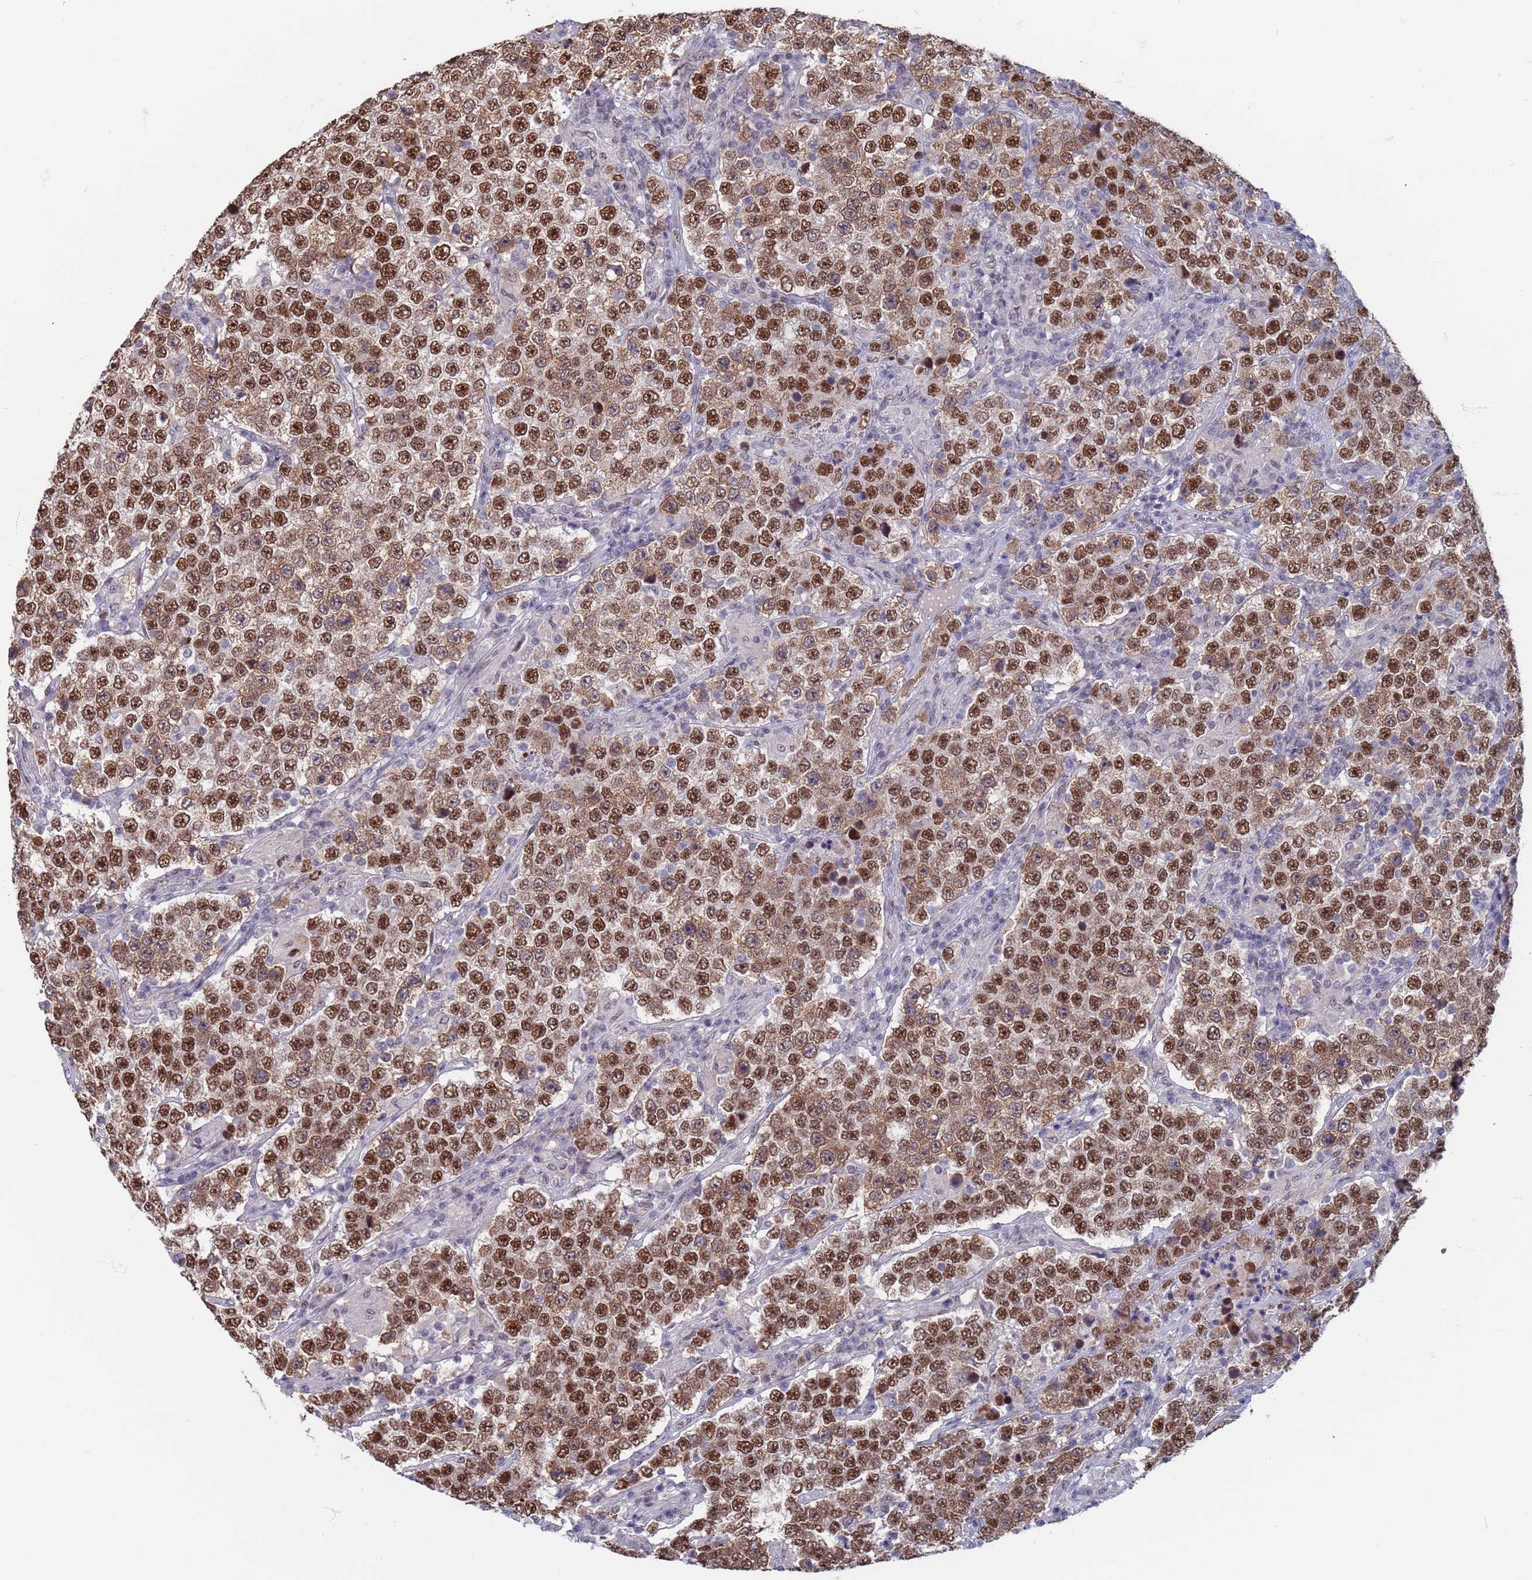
{"staining": {"intensity": "strong", "quantity": ">75%", "location": "nuclear"}, "tissue": "testis cancer", "cell_type": "Tumor cells", "image_type": "cancer", "snomed": [{"axis": "morphology", "description": "Normal tissue, NOS"}, {"axis": "morphology", "description": "Urothelial carcinoma, High grade"}, {"axis": "morphology", "description": "Seminoma, NOS"}, {"axis": "morphology", "description": "Carcinoma, Embryonal, NOS"}, {"axis": "topography", "description": "Urinary bladder"}, {"axis": "topography", "description": "Testis"}], "caption": "Strong nuclear staining for a protein is appreciated in approximately >75% of tumor cells of testis embryonal carcinoma using immunohistochemistry (IHC).", "gene": "SAE1", "patient": {"sex": "male", "age": 41}}